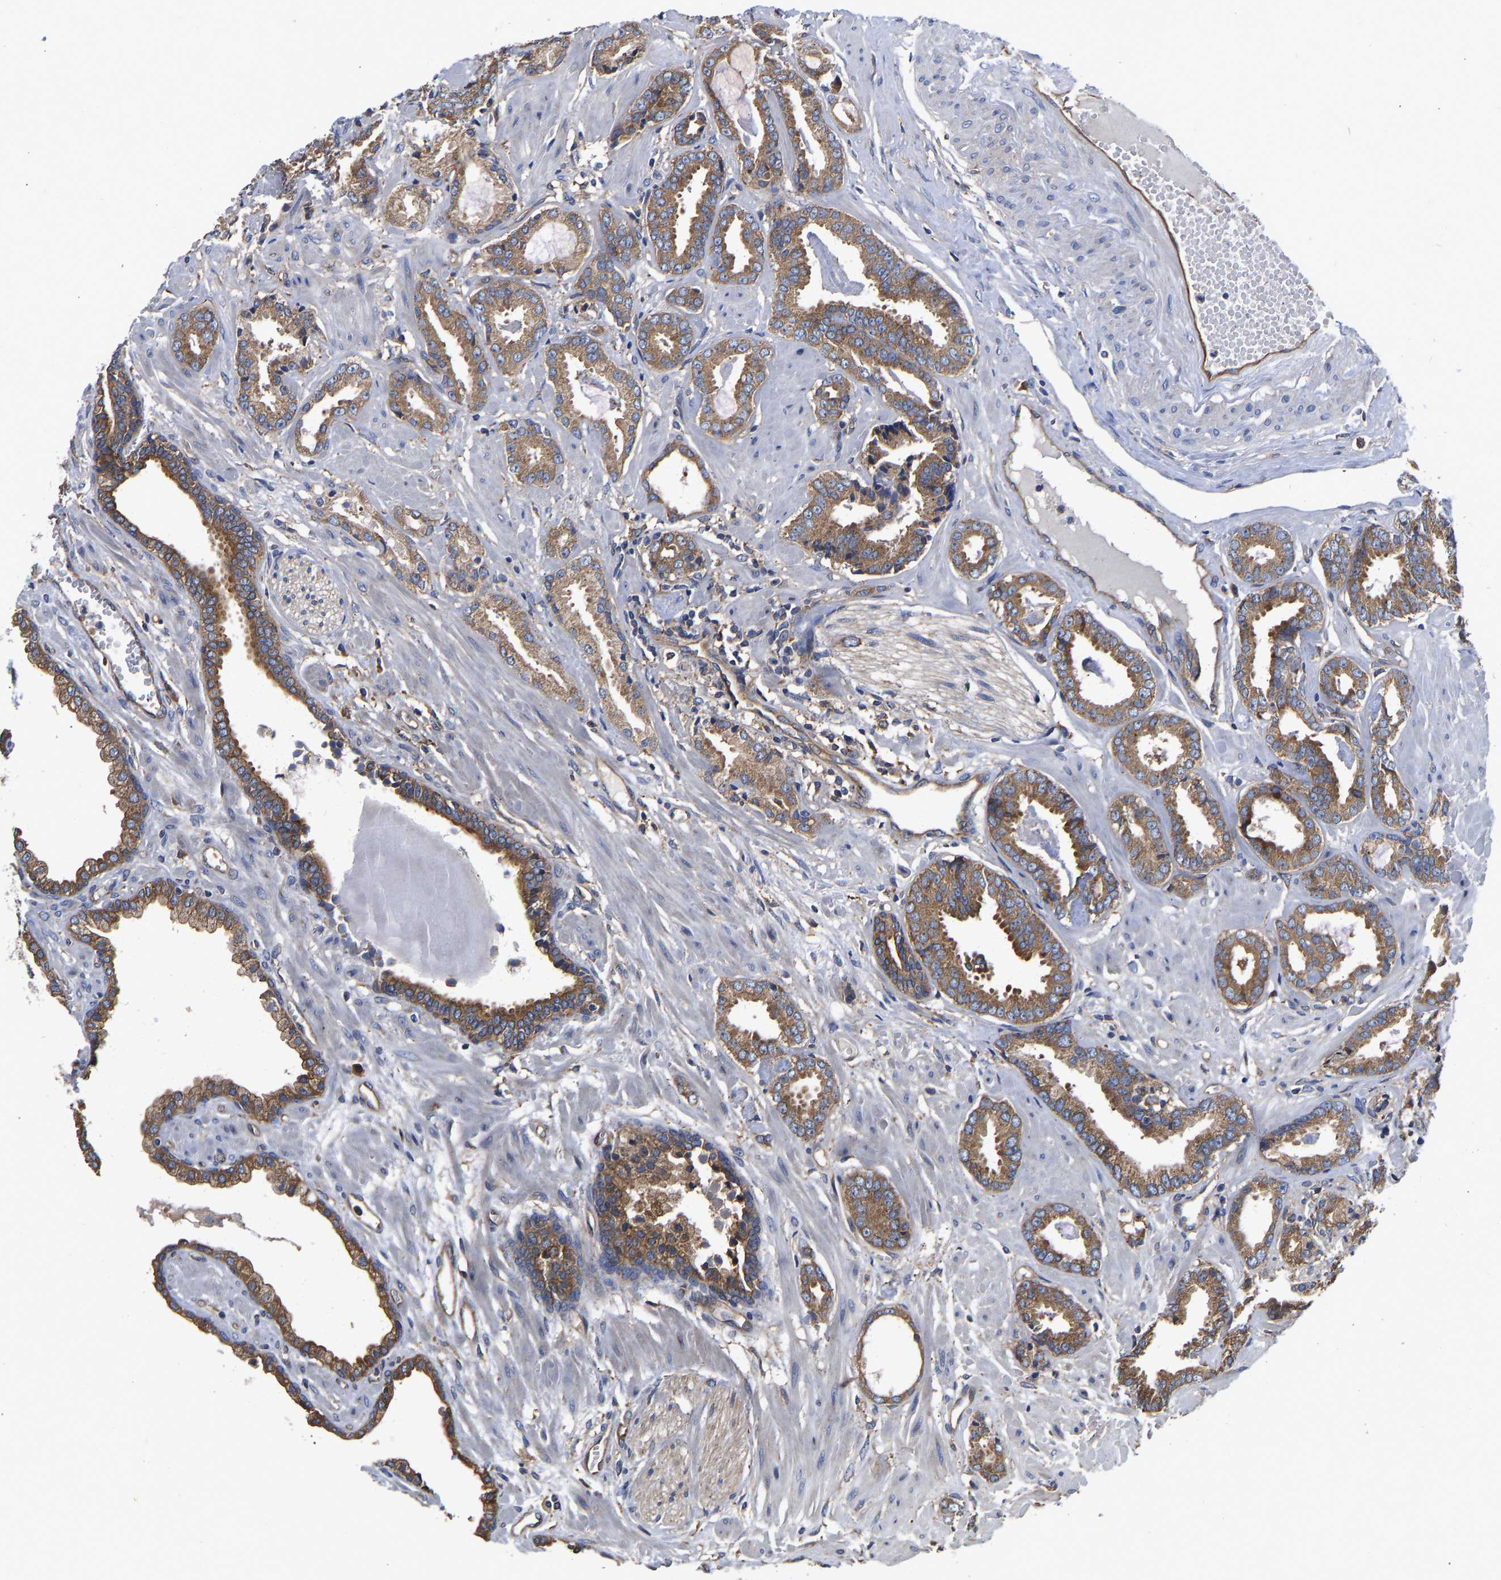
{"staining": {"intensity": "moderate", "quantity": ">75%", "location": "cytoplasmic/membranous"}, "tissue": "prostate cancer", "cell_type": "Tumor cells", "image_type": "cancer", "snomed": [{"axis": "morphology", "description": "Adenocarcinoma, Low grade"}, {"axis": "topography", "description": "Prostate"}], "caption": "A brown stain highlights moderate cytoplasmic/membranous expression of a protein in prostate cancer tumor cells.", "gene": "FLNB", "patient": {"sex": "male", "age": 53}}